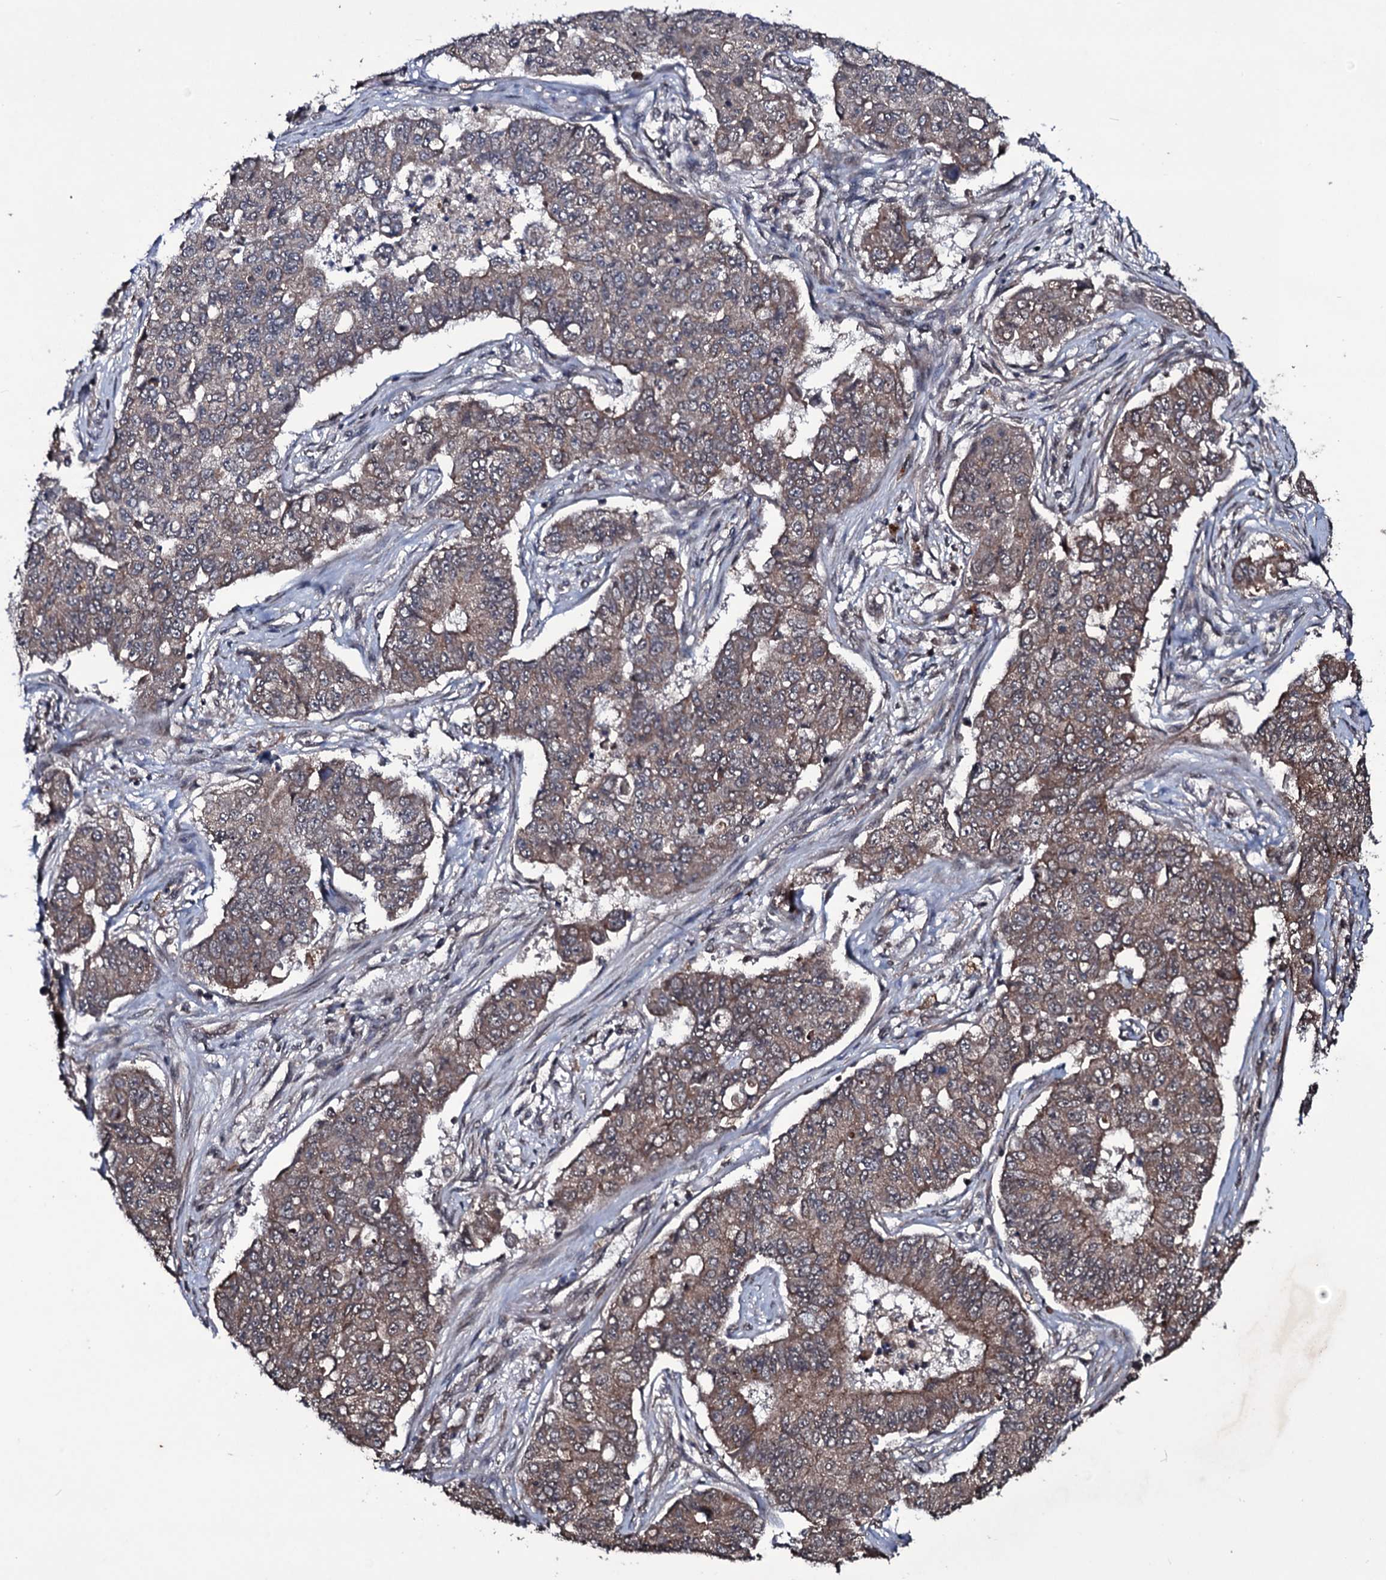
{"staining": {"intensity": "weak", "quantity": "25%-75%", "location": "cytoplasmic/membranous"}, "tissue": "lung cancer", "cell_type": "Tumor cells", "image_type": "cancer", "snomed": [{"axis": "morphology", "description": "Squamous cell carcinoma, NOS"}, {"axis": "topography", "description": "Lung"}], "caption": "IHC image of lung cancer stained for a protein (brown), which reveals low levels of weak cytoplasmic/membranous expression in approximately 25%-75% of tumor cells.", "gene": "MRPS31", "patient": {"sex": "male", "age": 74}}